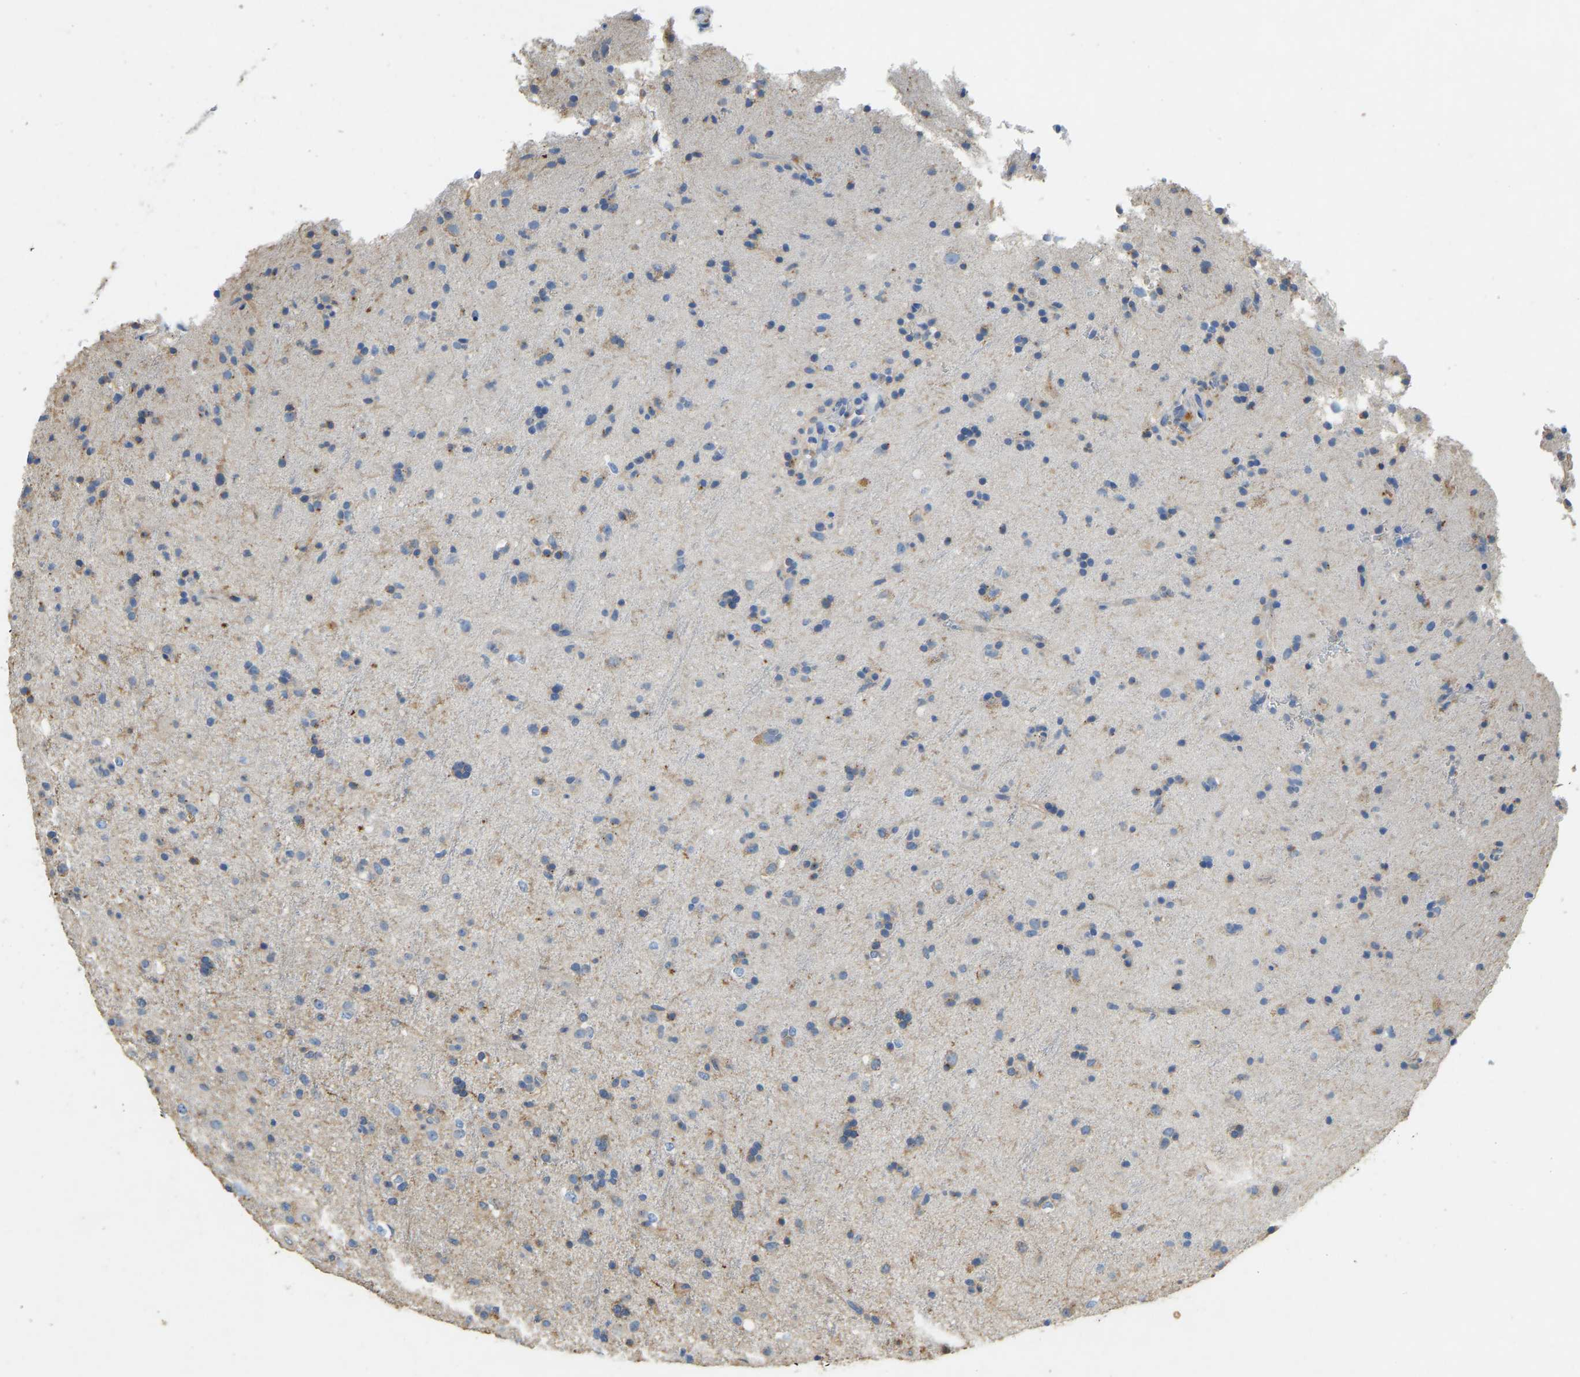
{"staining": {"intensity": "weak", "quantity": "25%-75%", "location": "cytoplasmic/membranous"}, "tissue": "glioma", "cell_type": "Tumor cells", "image_type": "cancer", "snomed": [{"axis": "morphology", "description": "Glioma, malignant, Low grade"}, {"axis": "topography", "description": "Brain"}], "caption": "This is a histology image of immunohistochemistry (IHC) staining of malignant glioma (low-grade), which shows weak positivity in the cytoplasmic/membranous of tumor cells.", "gene": "TECTA", "patient": {"sex": "male", "age": 65}}